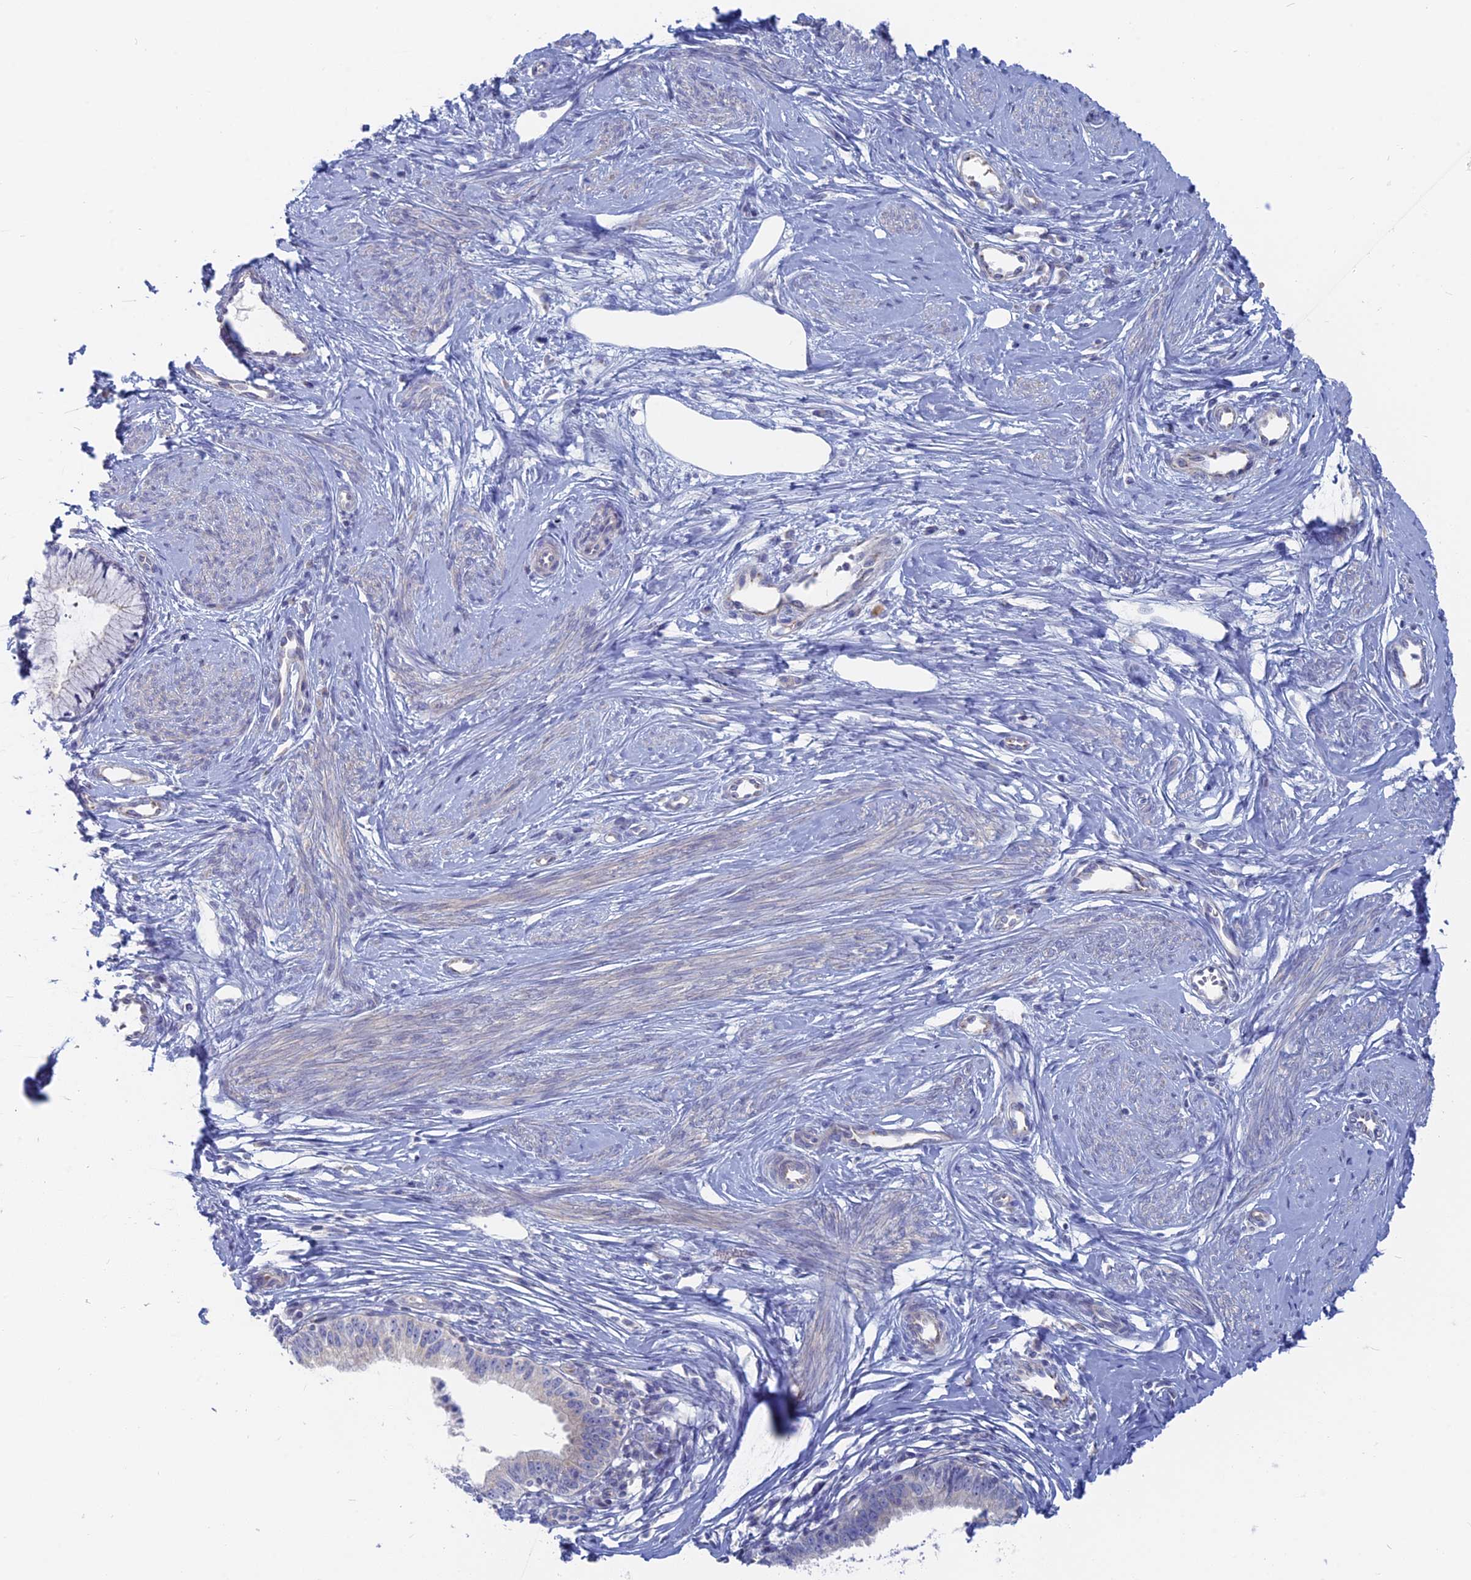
{"staining": {"intensity": "weak", "quantity": "<25%", "location": "cytoplasmic/membranous"}, "tissue": "cervical cancer", "cell_type": "Tumor cells", "image_type": "cancer", "snomed": [{"axis": "morphology", "description": "Adenocarcinoma, NOS"}, {"axis": "topography", "description": "Cervix"}], "caption": "Tumor cells are negative for protein expression in human cervical adenocarcinoma.", "gene": "TBC1D30", "patient": {"sex": "female", "age": 36}}